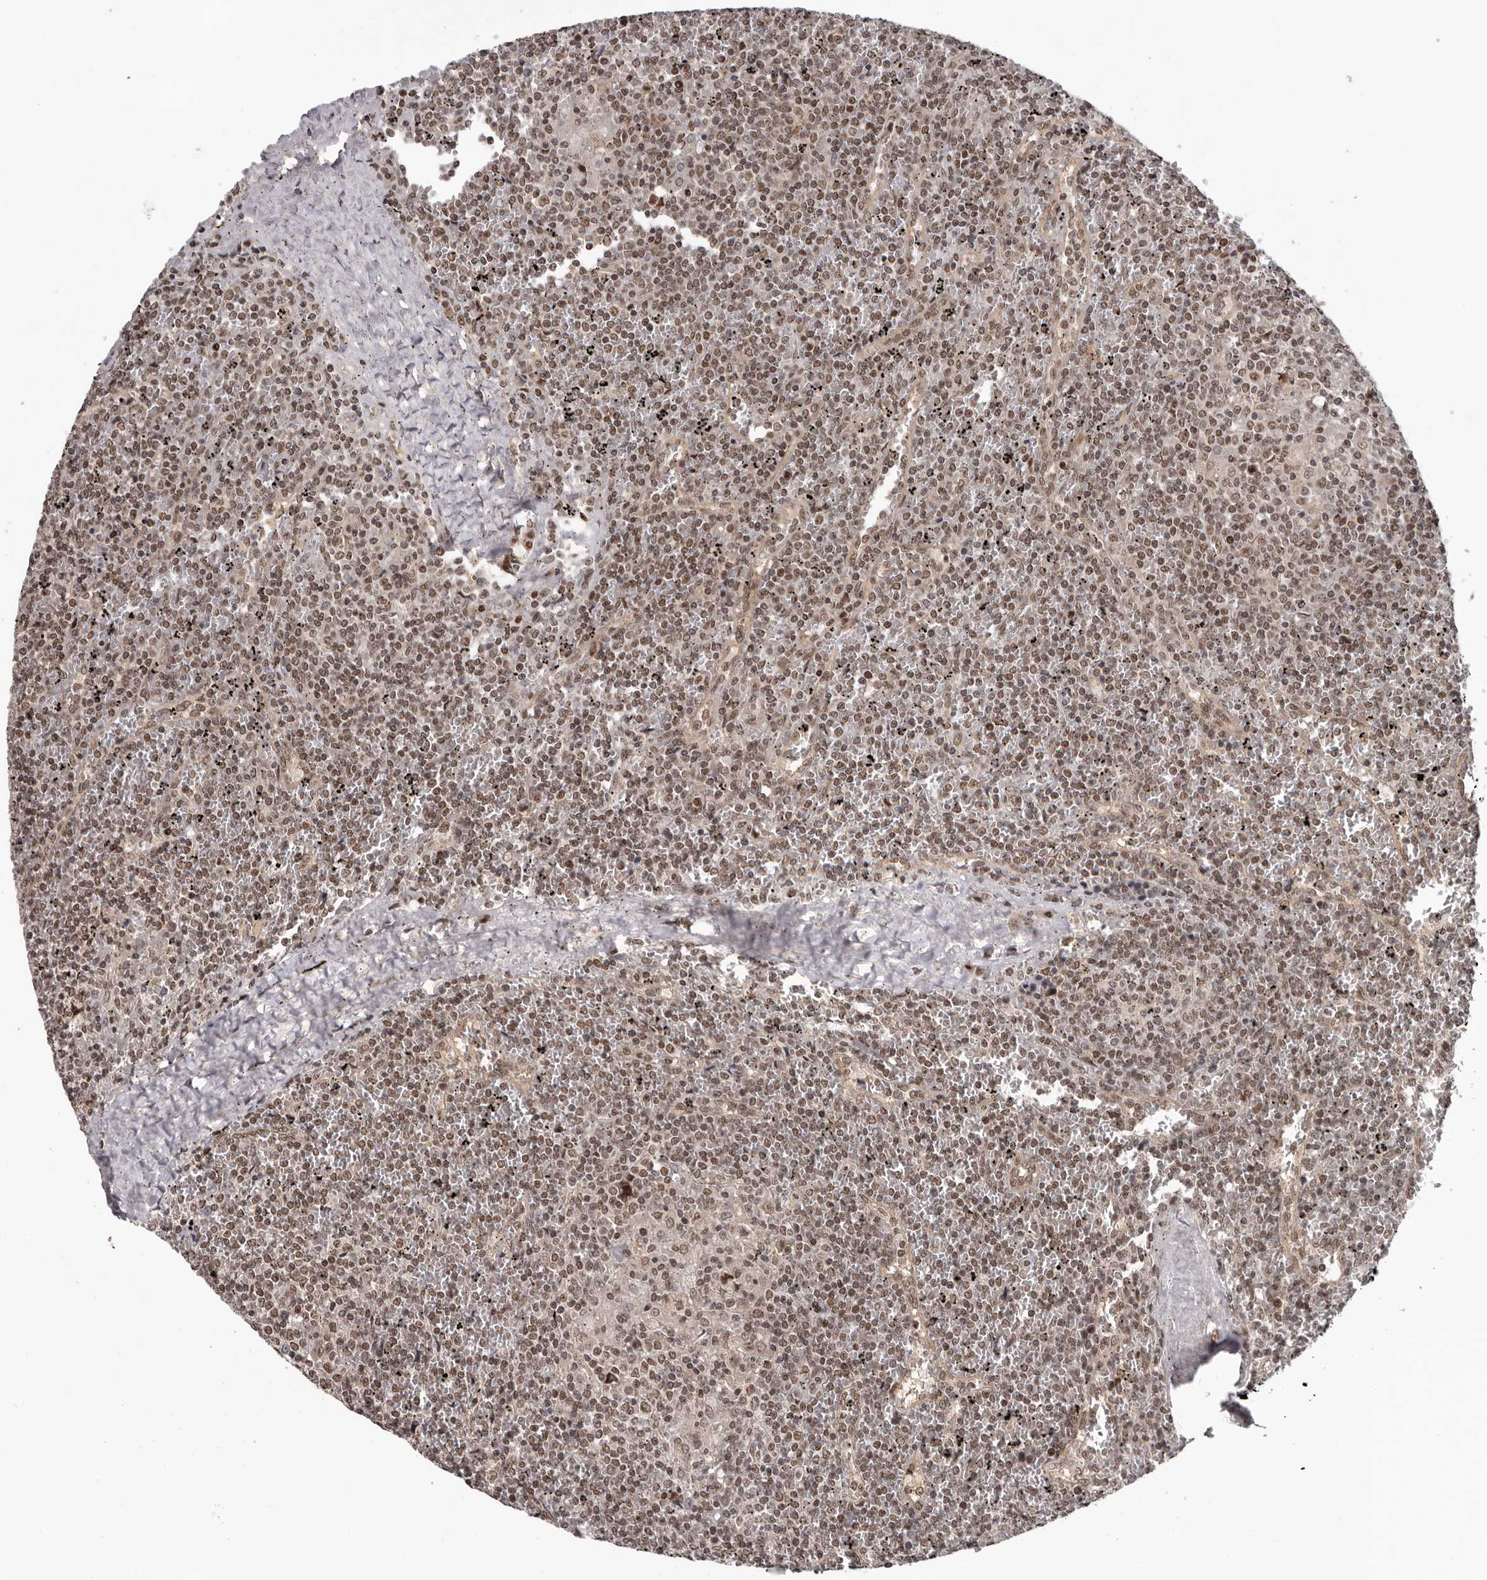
{"staining": {"intensity": "moderate", "quantity": ">75%", "location": "nuclear"}, "tissue": "lymphoma", "cell_type": "Tumor cells", "image_type": "cancer", "snomed": [{"axis": "morphology", "description": "Malignant lymphoma, non-Hodgkin's type, Low grade"}, {"axis": "topography", "description": "Spleen"}], "caption": "Protein analysis of lymphoma tissue shows moderate nuclear staining in approximately >75% of tumor cells. (DAB (3,3'-diaminobenzidine) = brown stain, brightfield microscopy at high magnification).", "gene": "TBX5", "patient": {"sex": "female", "age": 19}}